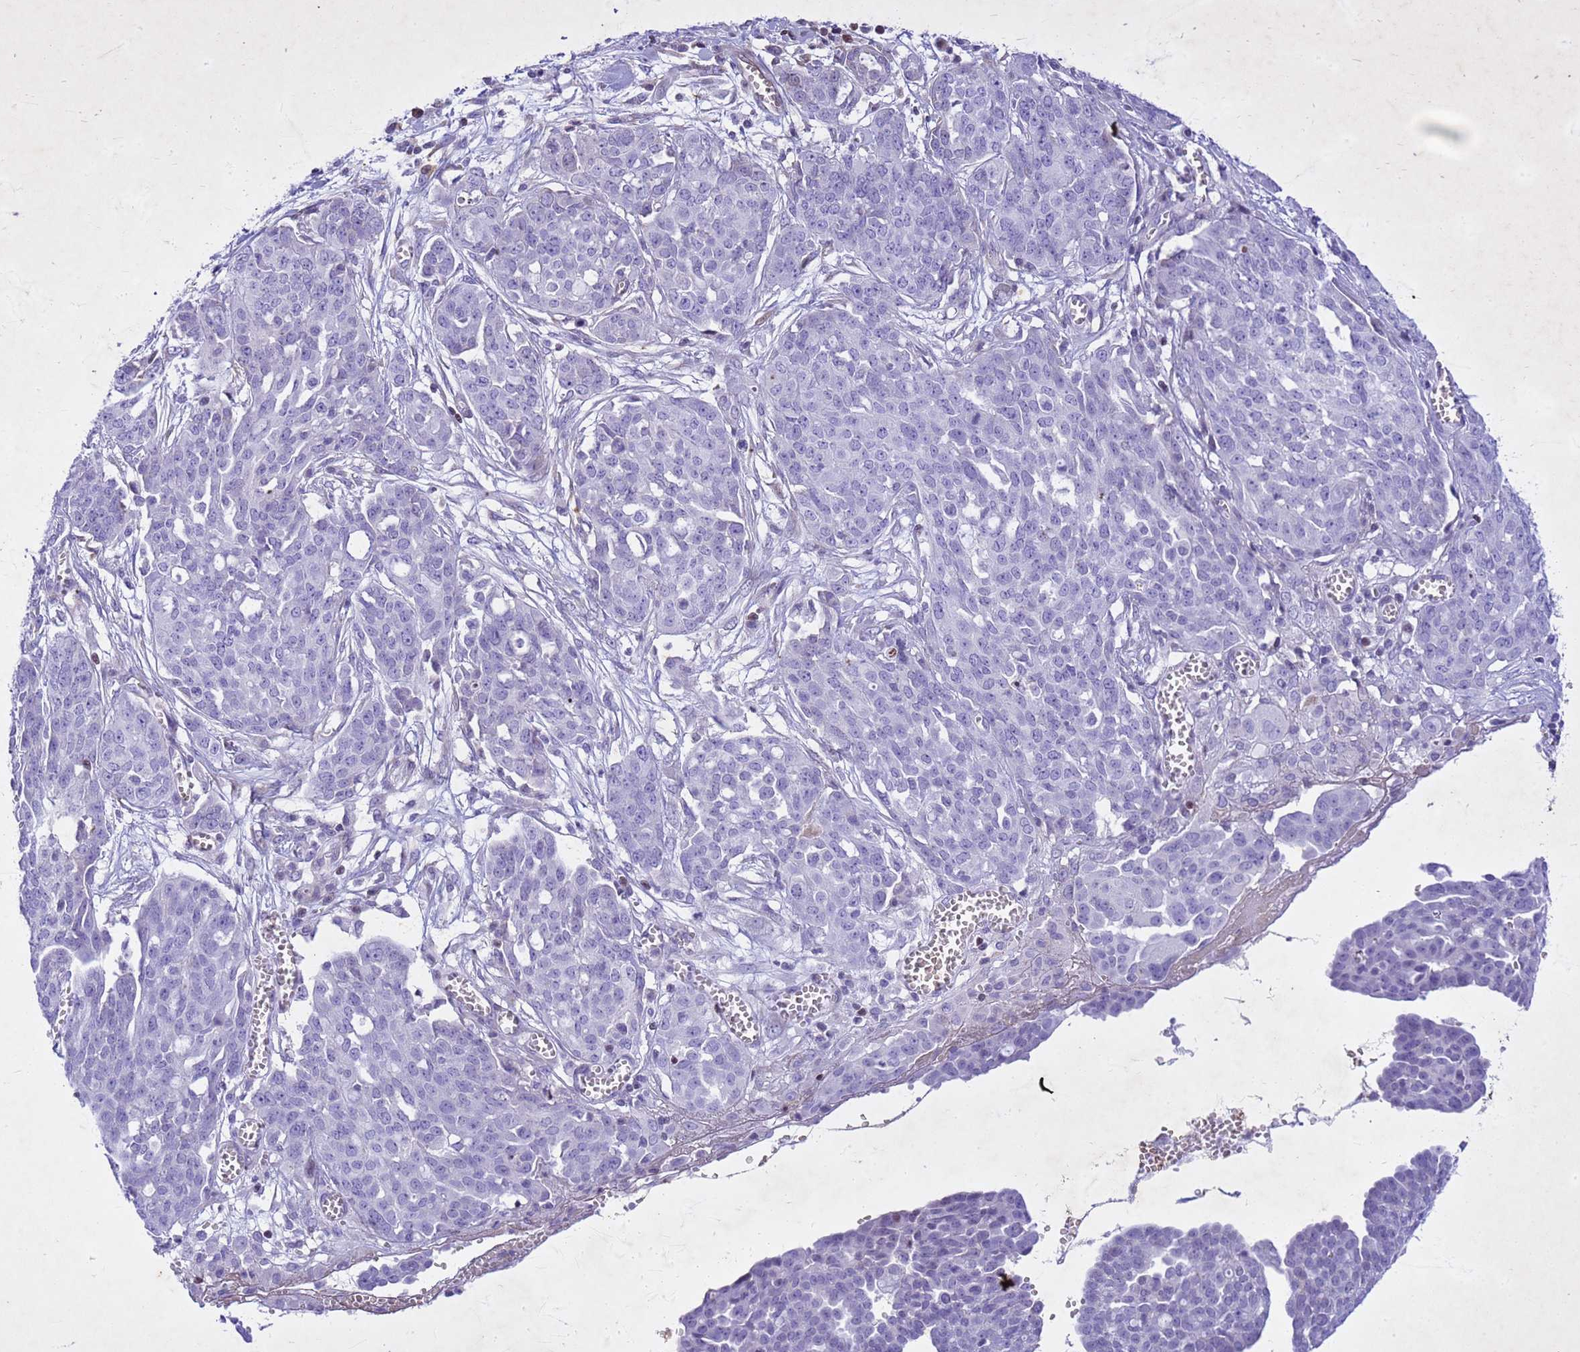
{"staining": {"intensity": "negative", "quantity": "none", "location": "none"}, "tissue": "ovarian cancer", "cell_type": "Tumor cells", "image_type": "cancer", "snomed": [{"axis": "morphology", "description": "Cystadenocarcinoma, serous, NOS"}, {"axis": "topography", "description": "Soft tissue"}, {"axis": "topography", "description": "Ovary"}], "caption": "The immunohistochemistry histopathology image has no significant positivity in tumor cells of ovarian serous cystadenocarcinoma tissue.", "gene": "COPS9", "patient": {"sex": "female", "age": 57}}